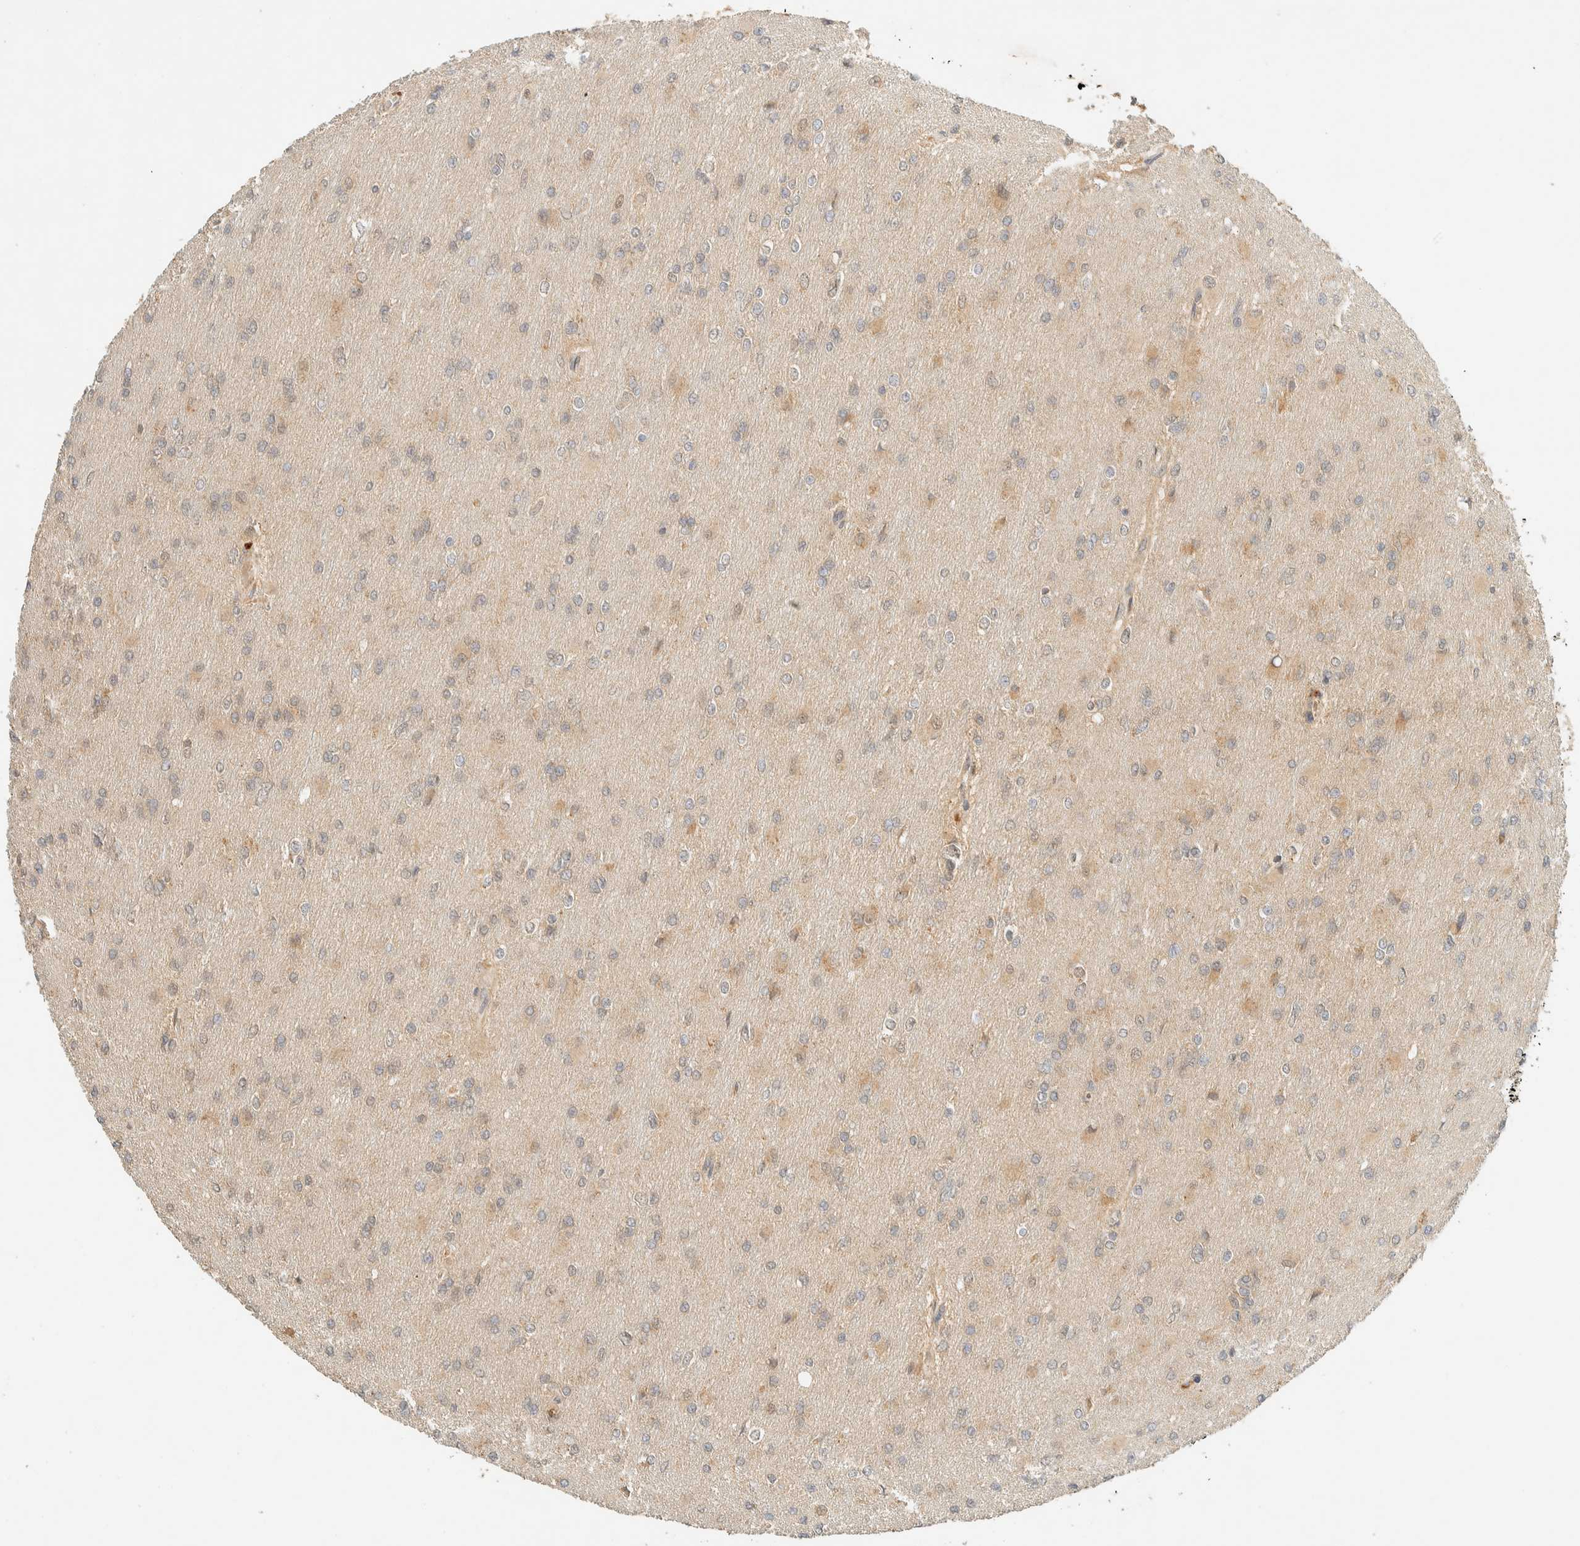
{"staining": {"intensity": "weak", "quantity": "25%-75%", "location": "cytoplasmic/membranous"}, "tissue": "glioma", "cell_type": "Tumor cells", "image_type": "cancer", "snomed": [{"axis": "morphology", "description": "Glioma, malignant, High grade"}, {"axis": "topography", "description": "Cerebral cortex"}], "caption": "Immunohistochemical staining of human malignant glioma (high-grade) displays low levels of weak cytoplasmic/membranous expression in approximately 25%-75% of tumor cells.", "gene": "ZBTB34", "patient": {"sex": "female", "age": 36}}